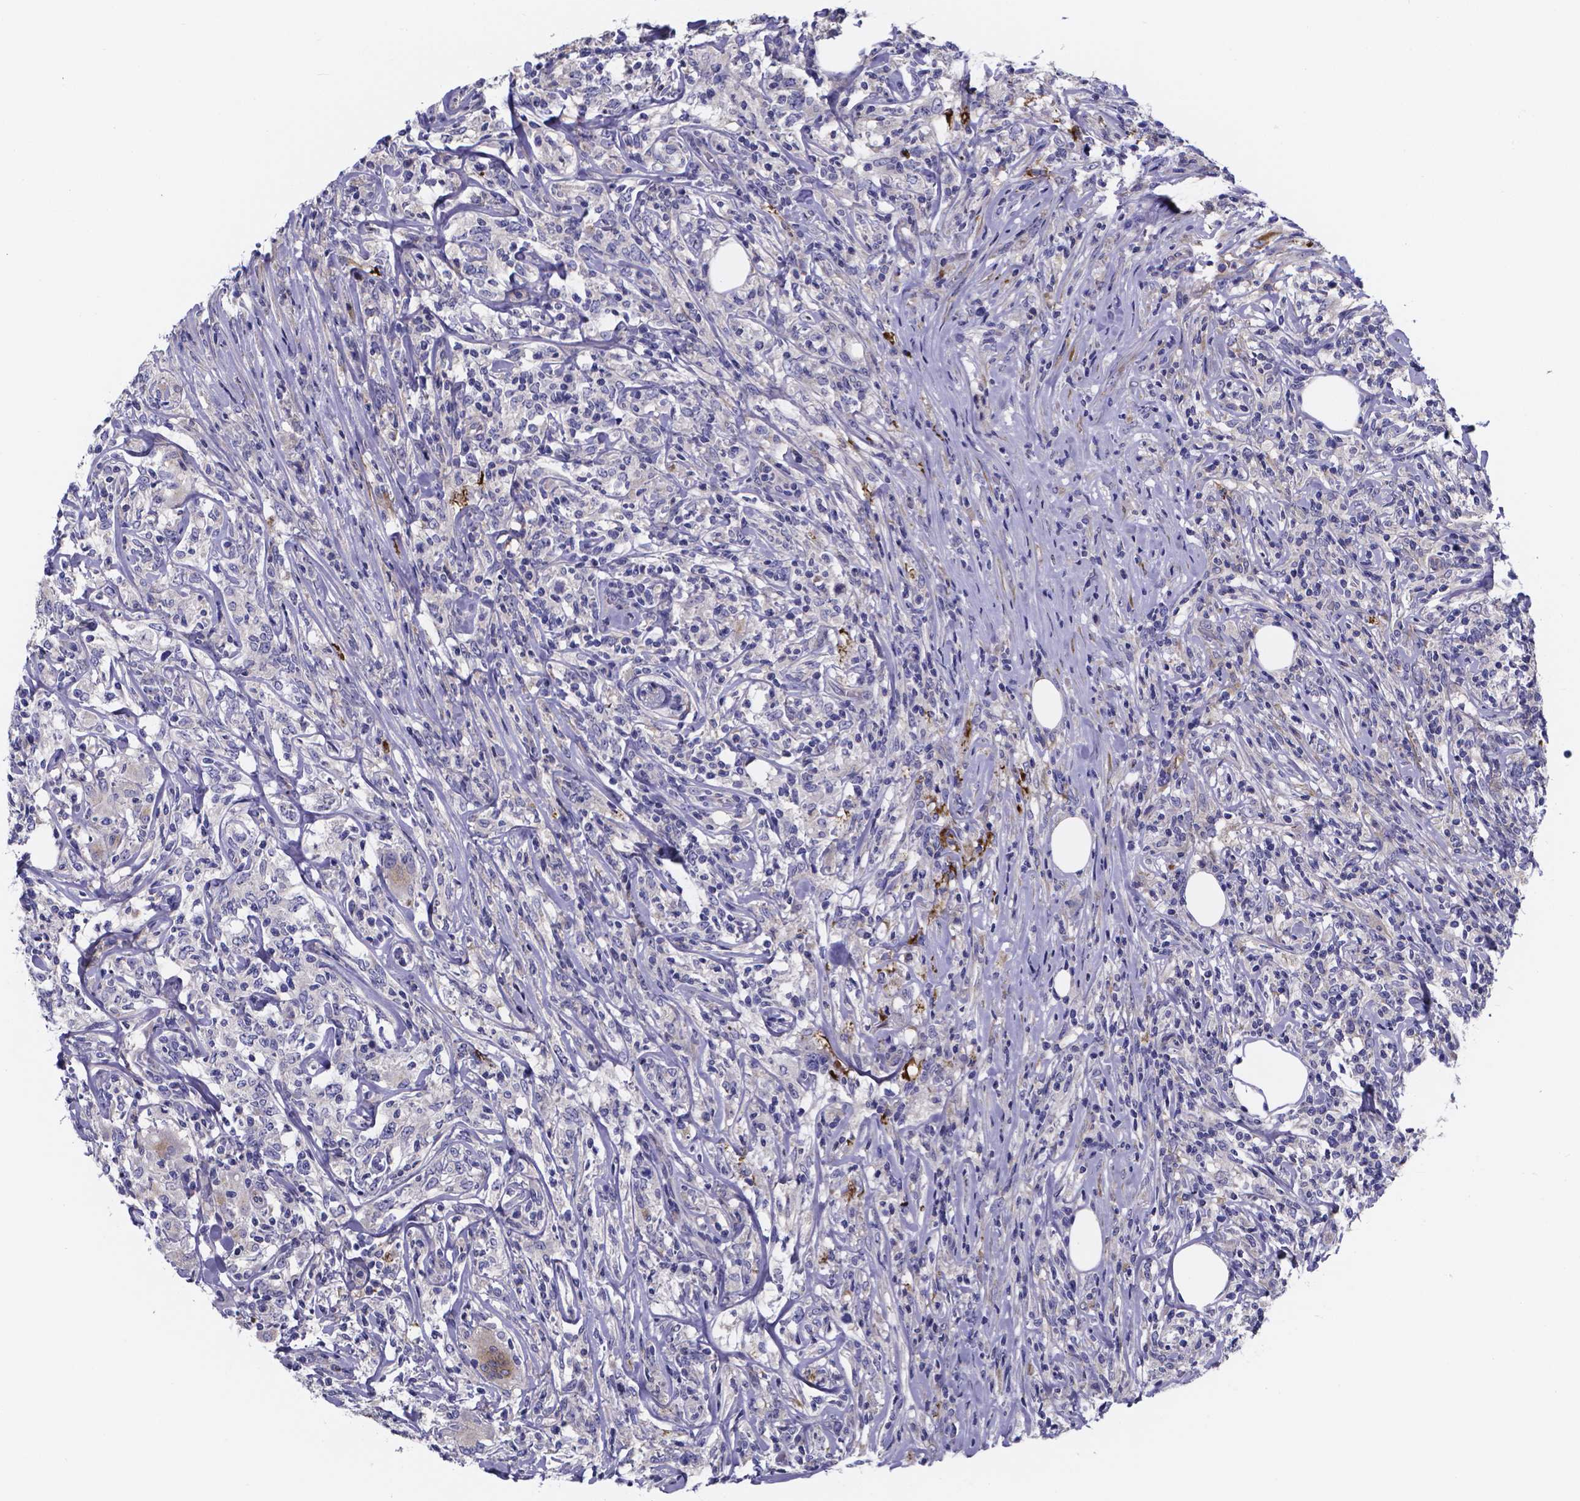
{"staining": {"intensity": "negative", "quantity": "none", "location": "none"}, "tissue": "lymphoma", "cell_type": "Tumor cells", "image_type": "cancer", "snomed": [{"axis": "morphology", "description": "Malignant lymphoma, non-Hodgkin's type, High grade"}, {"axis": "topography", "description": "Lymph node"}], "caption": "A high-resolution micrograph shows IHC staining of lymphoma, which exhibits no significant positivity in tumor cells.", "gene": "SFRP4", "patient": {"sex": "female", "age": 84}}